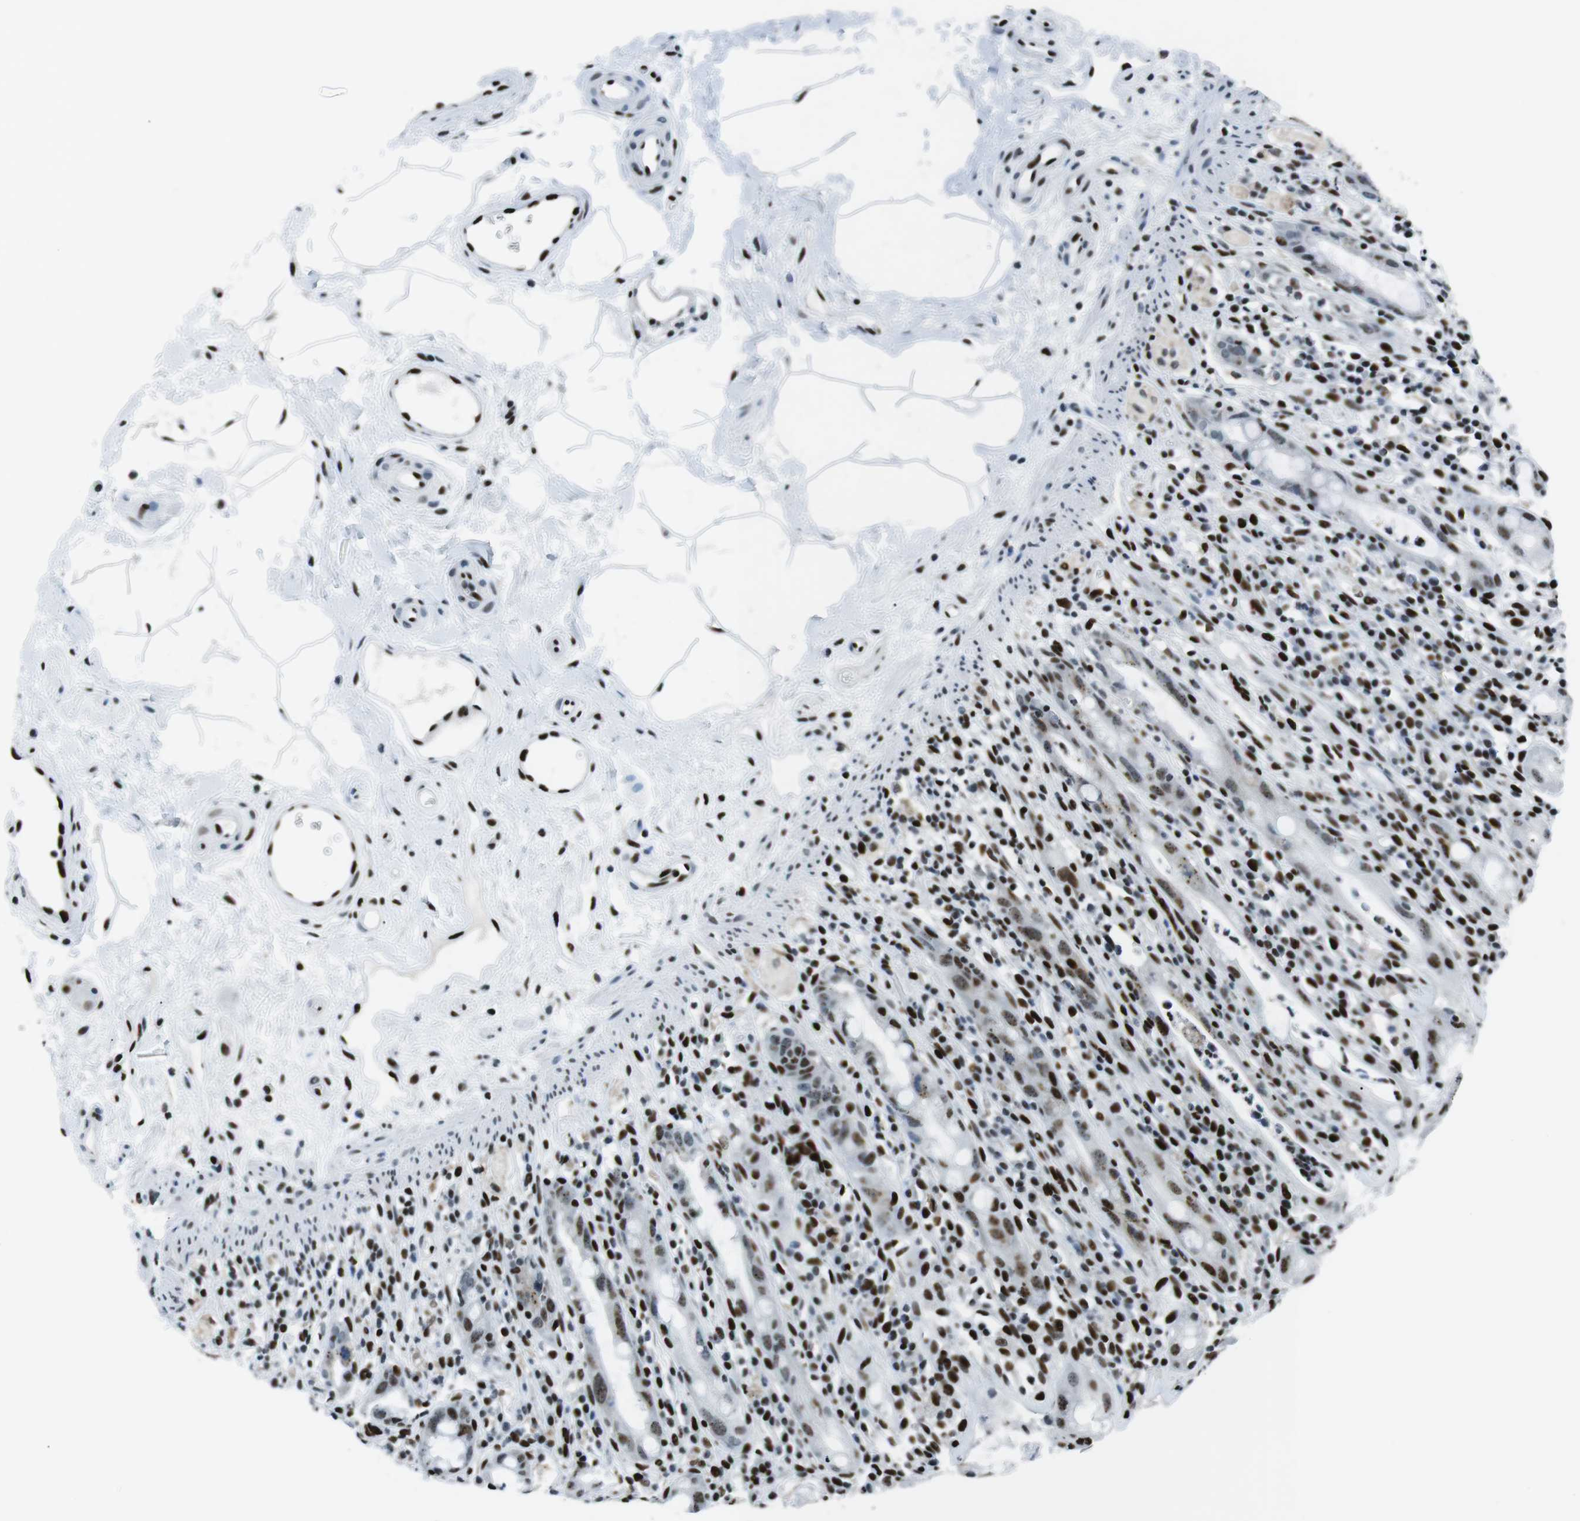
{"staining": {"intensity": "moderate", "quantity": "<25%", "location": "cytoplasmic/membranous"}, "tissue": "rectum", "cell_type": "Glandular cells", "image_type": "normal", "snomed": [{"axis": "morphology", "description": "Normal tissue, NOS"}, {"axis": "topography", "description": "Rectum"}], "caption": "Benign rectum was stained to show a protein in brown. There is low levels of moderate cytoplasmic/membranous expression in approximately <25% of glandular cells. The protein of interest is stained brown, and the nuclei are stained in blue (DAB (3,3'-diaminobenzidine) IHC with brightfield microscopy, high magnification).", "gene": "PML", "patient": {"sex": "male", "age": 44}}